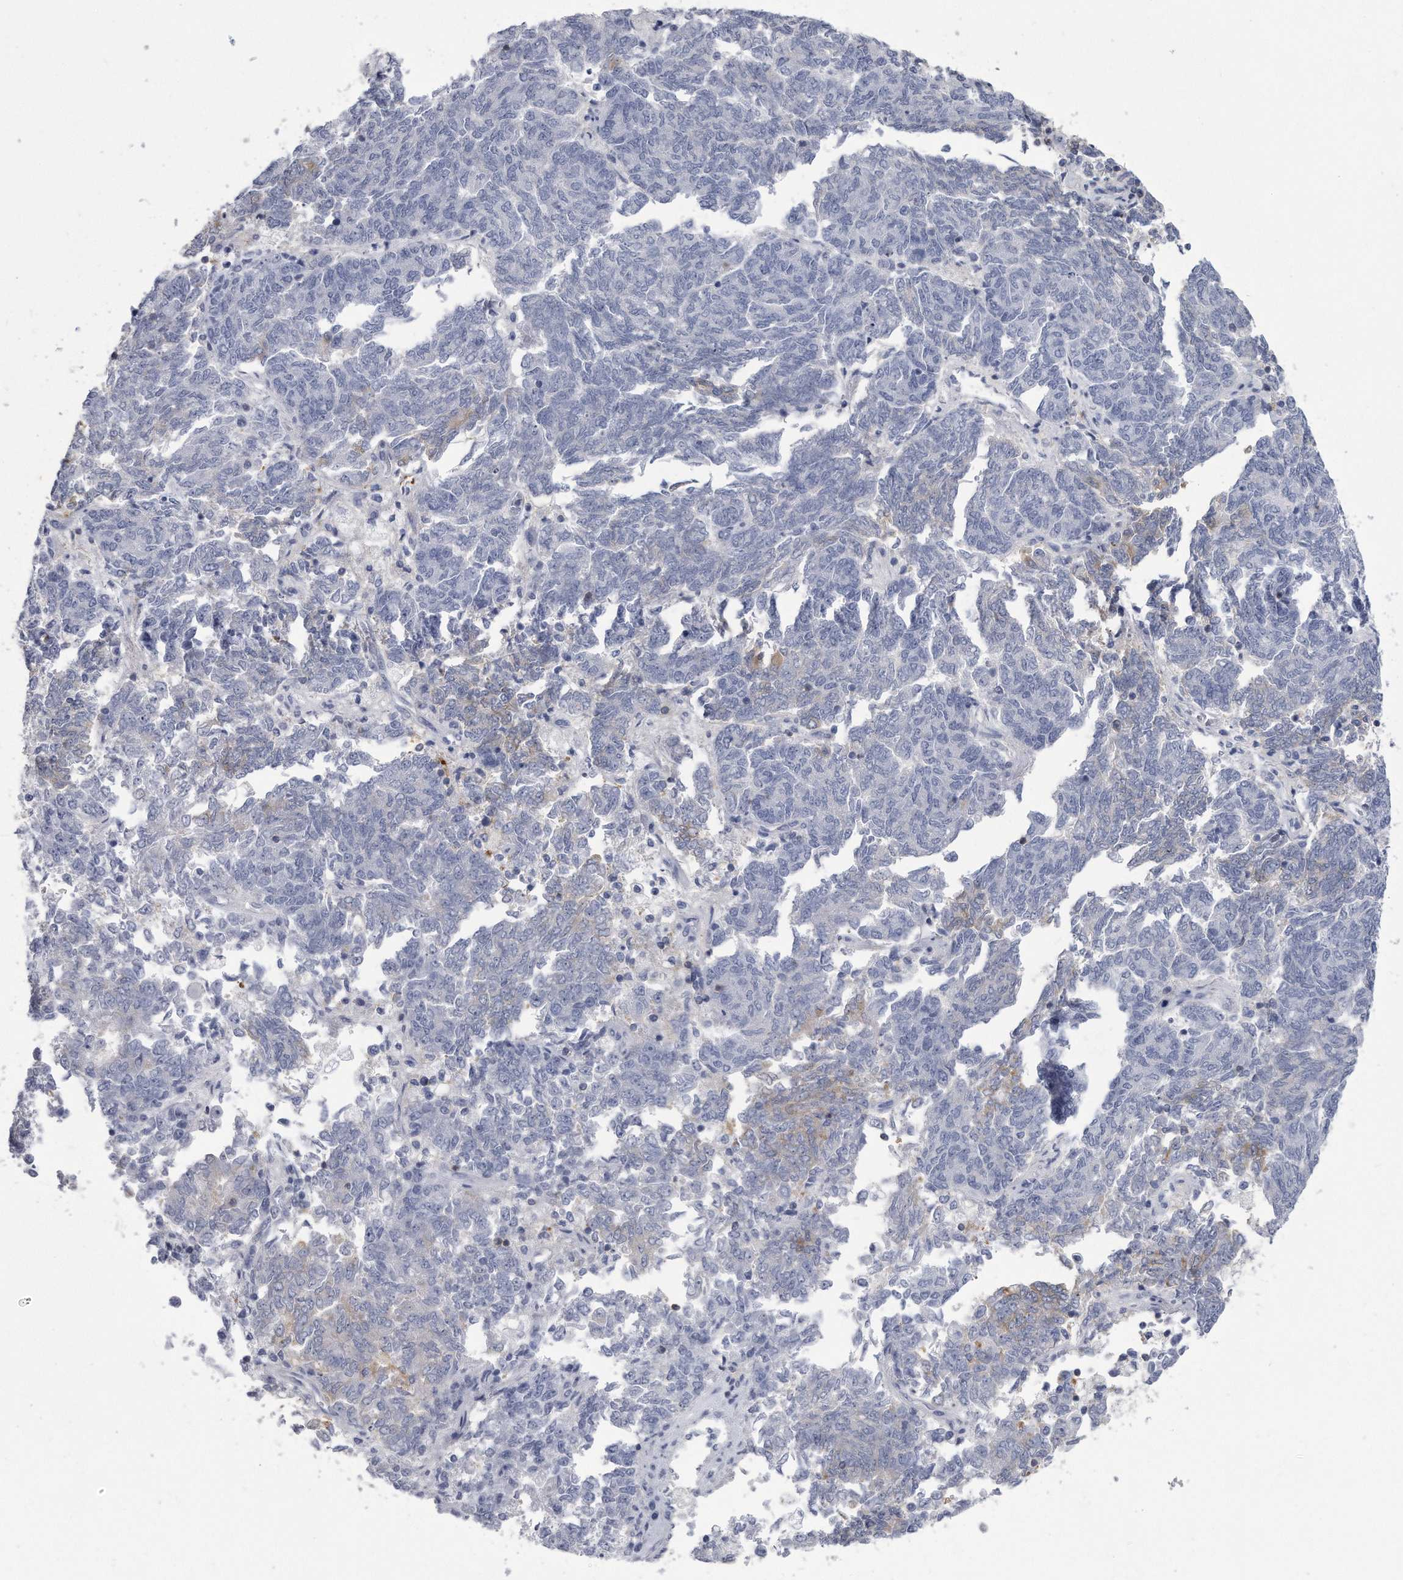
{"staining": {"intensity": "negative", "quantity": "none", "location": "none"}, "tissue": "endometrial cancer", "cell_type": "Tumor cells", "image_type": "cancer", "snomed": [{"axis": "morphology", "description": "Adenocarcinoma, NOS"}, {"axis": "topography", "description": "Endometrium"}], "caption": "Immunohistochemistry photomicrograph of human endometrial cancer (adenocarcinoma) stained for a protein (brown), which demonstrates no positivity in tumor cells.", "gene": "PYGB", "patient": {"sex": "female", "age": 80}}